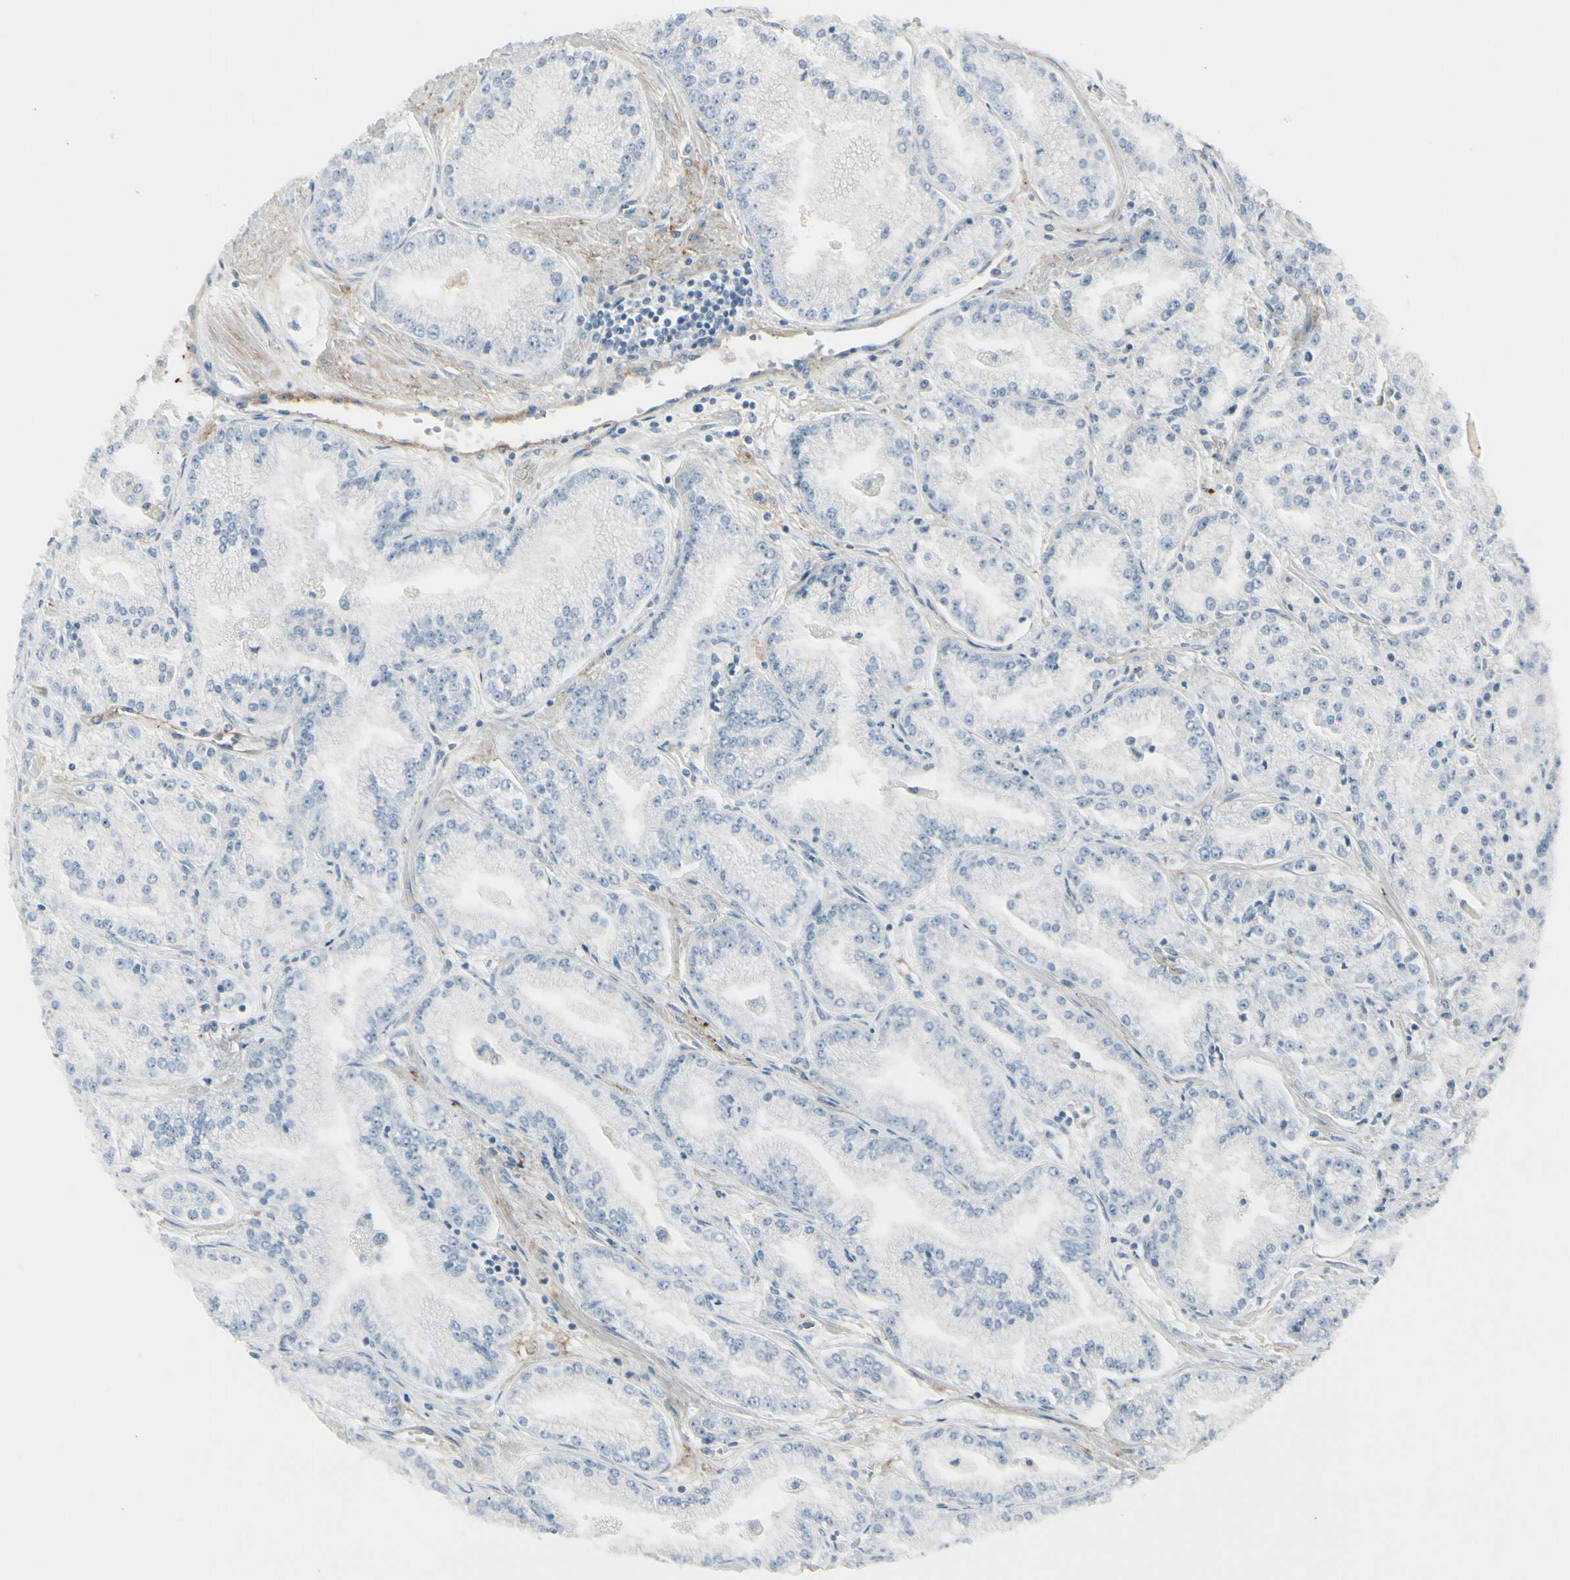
{"staining": {"intensity": "negative", "quantity": "none", "location": "none"}, "tissue": "prostate cancer", "cell_type": "Tumor cells", "image_type": "cancer", "snomed": [{"axis": "morphology", "description": "Adenocarcinoma, High grade"}, {"axis": "topography", "description": "Prostate"}], "caption": "Immunohistochemistry (IHC) histopathology image of neoplastic tissue: adenocarcinoma (high-grade) (prostate) stained with DAB (3,3'-diaminobenzidine) shows no significant protein expression in tumor cells.", "gene": "CACNA2D1", "patient": {"sex": "male", "age": 61}}